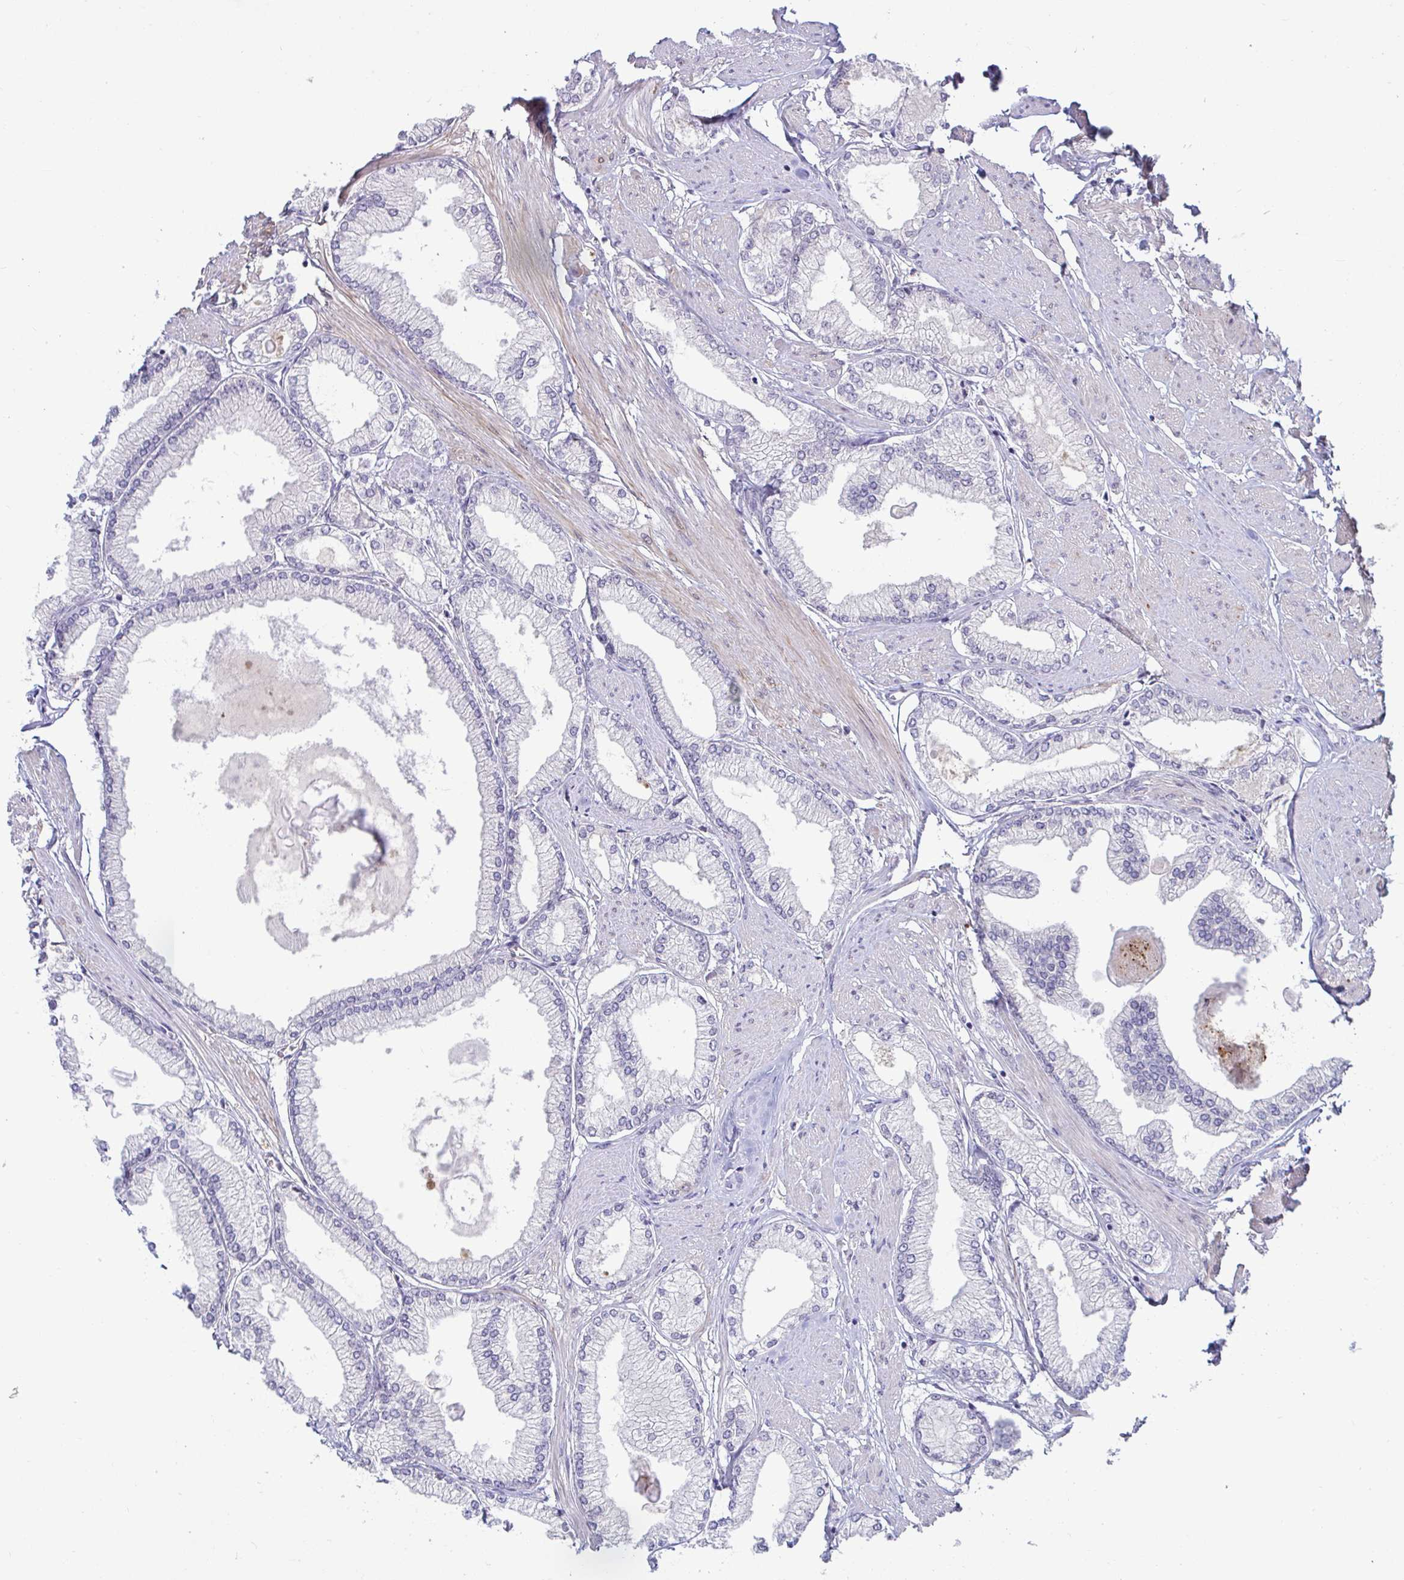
{"staining": {"intensity": "negative", "quantity": "none", "location": "none"}, "tissue": "prostate cancer", "cell_type": "Tumor cells", "image_type": "cancer", "snomed": [{"axis": "morphology", "description": "Adenocarcinoma, High grade"}, {"axis": "topography", "description": "Prostate"}], "caption": "Protein analysis of prostate high-grade adenocarcinoma demonstrates no significant staining in tumor cells.", "gene": "GSTM1", "patient": {"sex": "male", "age": 68}}